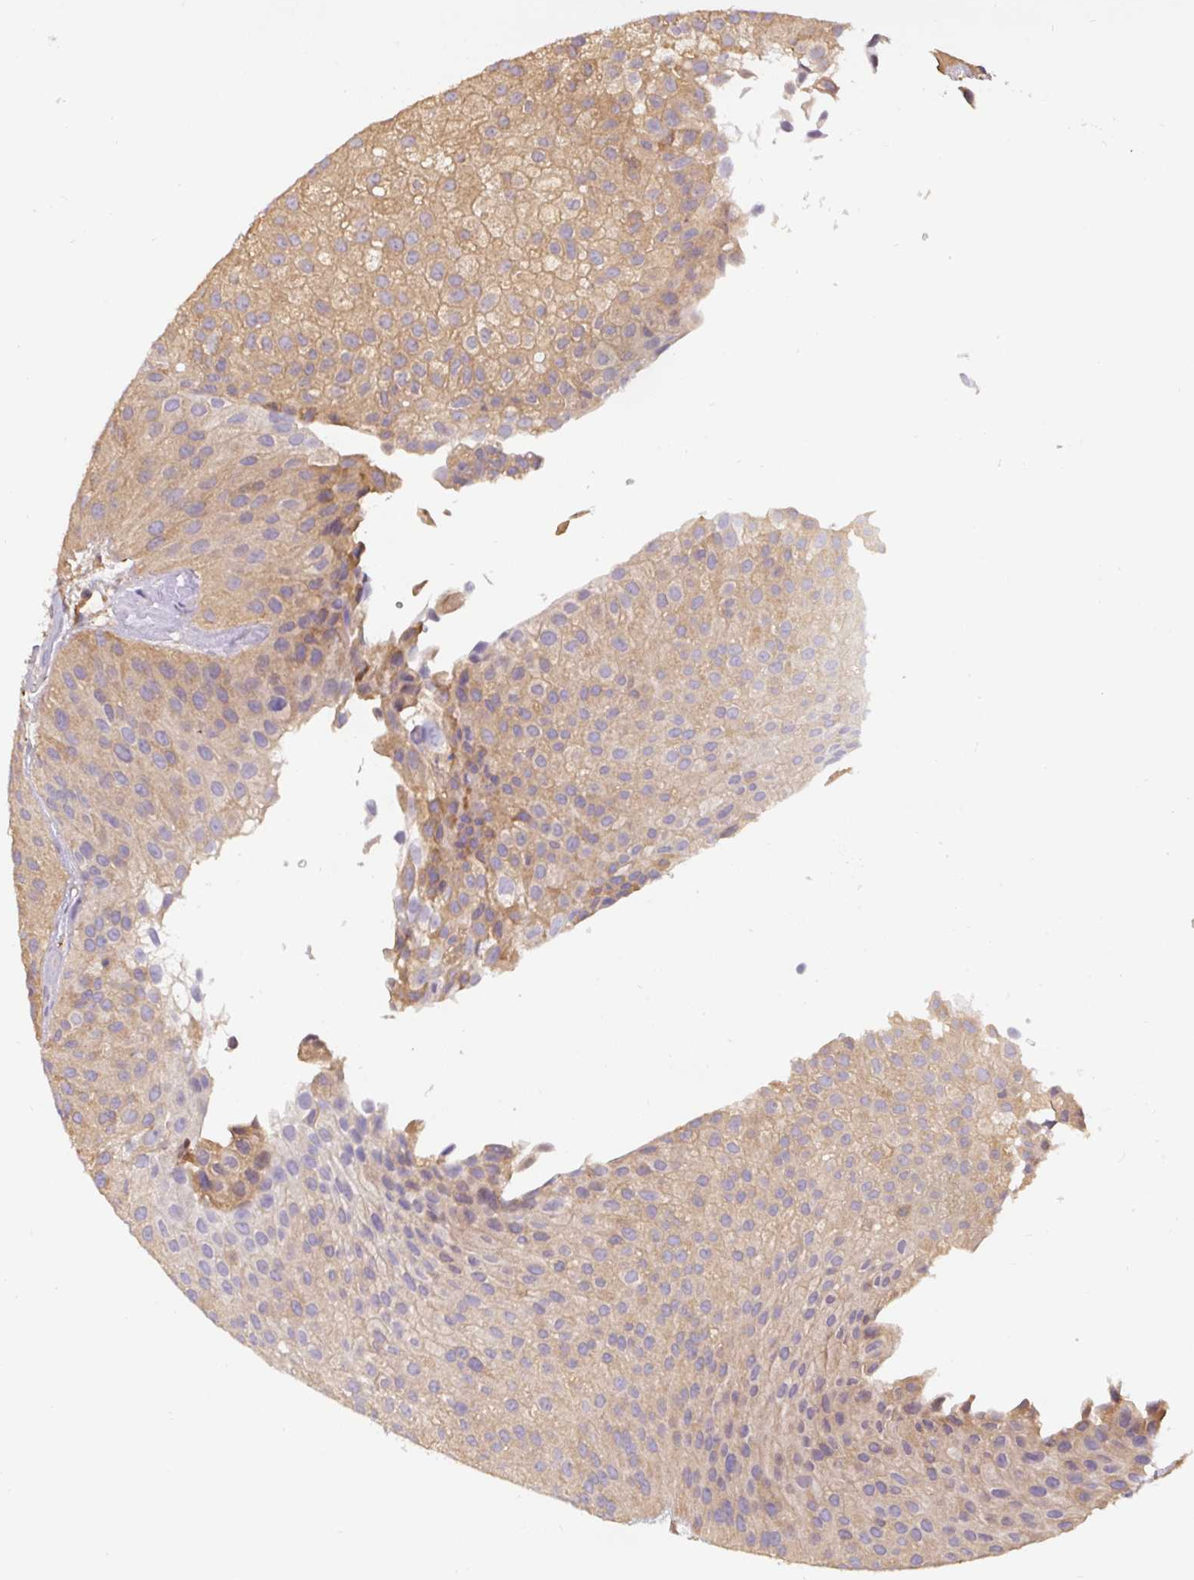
{"staining": {"intensity": "moderate", "quantity": "25%-75%", "location": "cytoplasmic/membranous"}, "tissue": "urothelial cancer", "cell_type": "Tumor cells", "image_type": "cancer", "snomed": [{"axis": "morphology", "description": "Urothelial carcinoma, NOS"}, {"axis": "topography", "description": "Urinary bladder"}], "caption": "A brown stain labels moderate cytoplasmic/membranous staining of a protein in human transitional cell carcinoma tumor cells.", "gene": "ST13", "patient": {"sex": "male", "age": 87}}